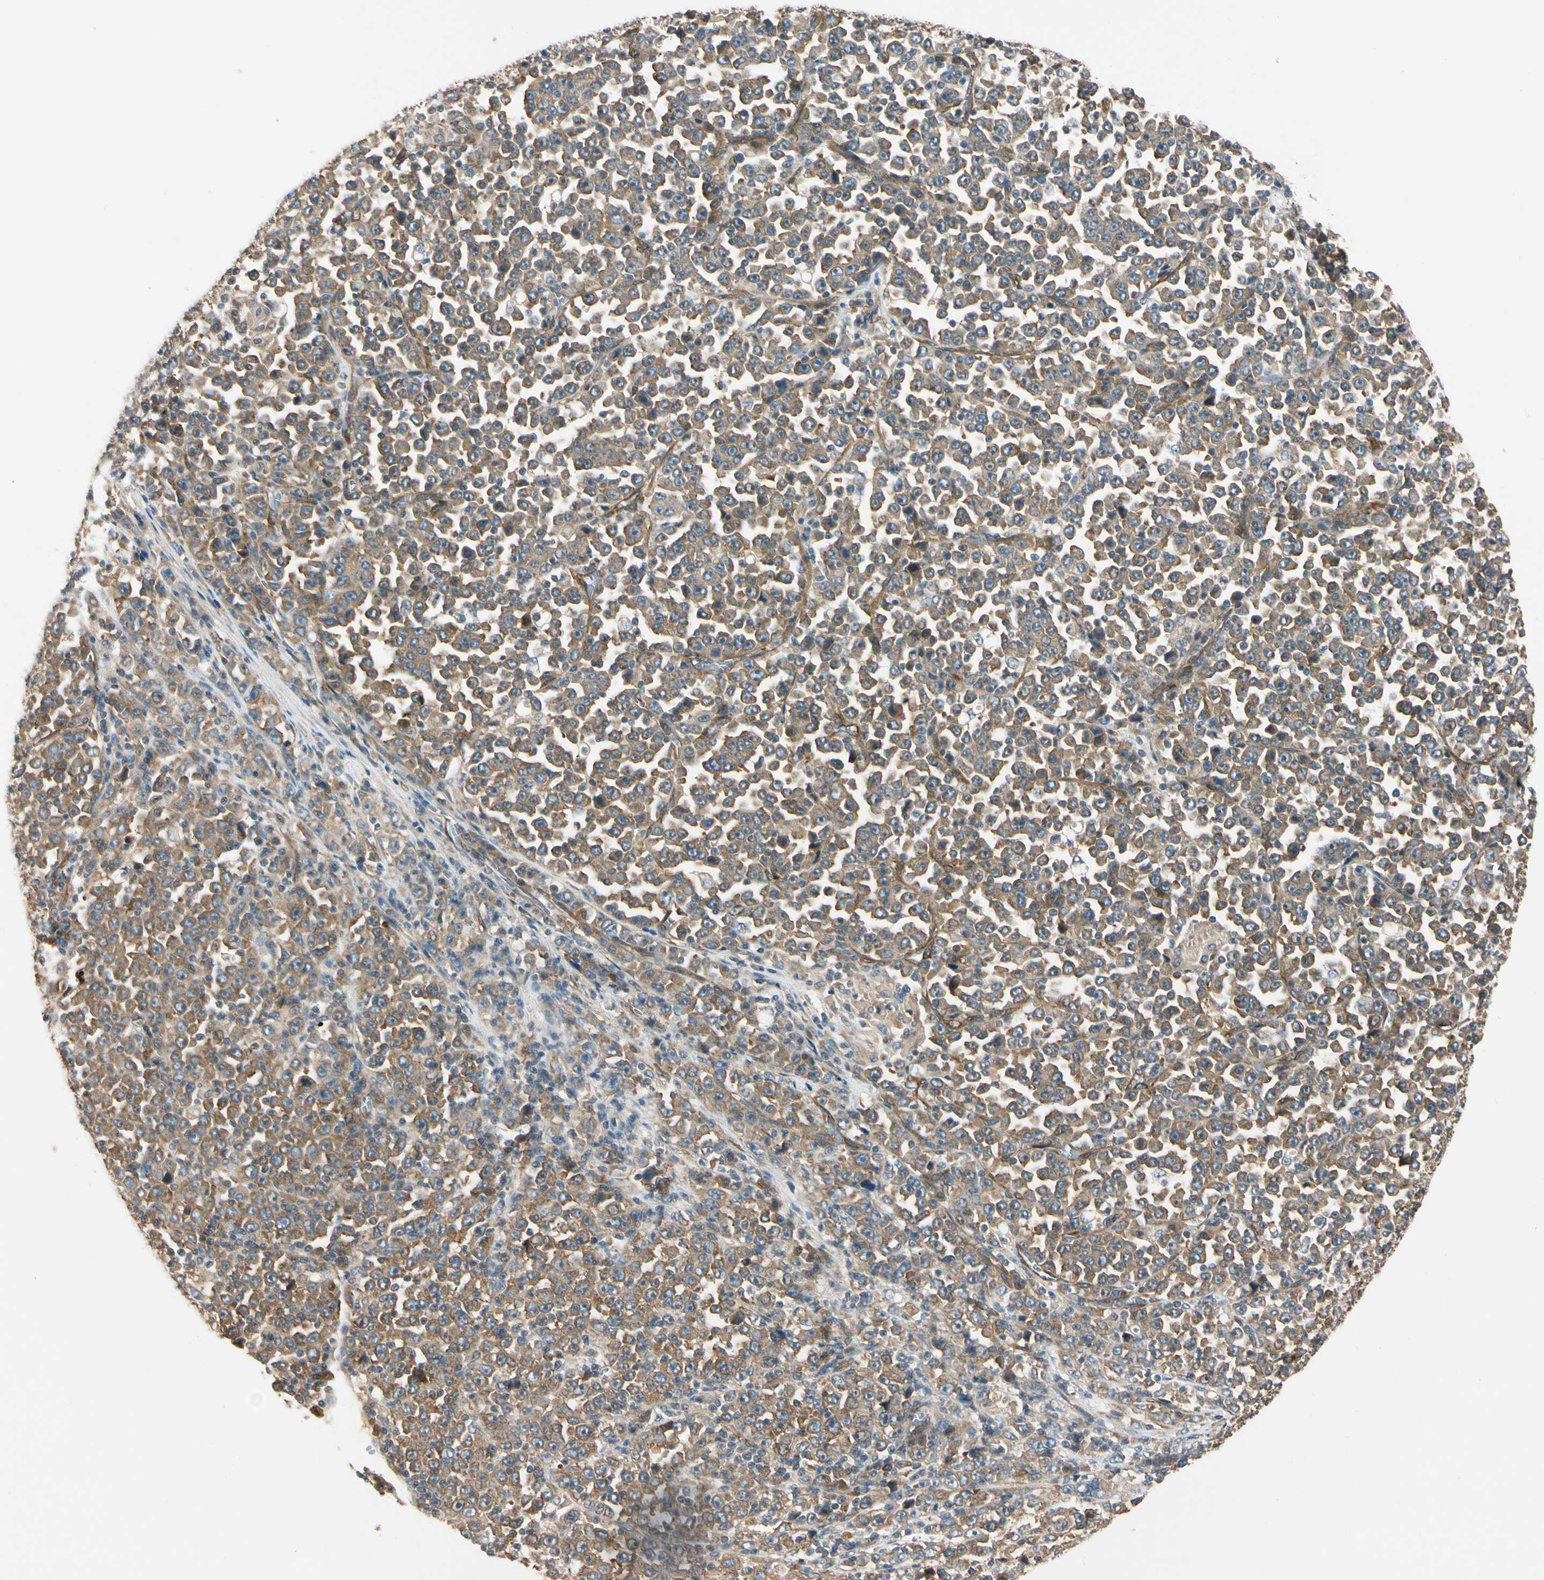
{"staining": {"intensity": "moderate", "quantity": ">75%", "location": "cytoplasmic/membranous"}, "tissue": "stomach cancer", "cell_type": "Tumor cells", "image_type": "cancer", "snomed": [{"axis": "morphology", "description": "Normal tissue, NOS"}, {"axis": "morphology", "description": "Adenocarcinoma, NOS"}, {"axis": "topography", "description": "Stomach, upper"}, {"axis": "topography", "description": "Stomach"}], "caption": "A high-resolution micrograph shows immunohistochemistry (IHC) staining of stomach cancer, which reveals moderate cytoplasmic/membranous staining in approximately >75% of tumor cells. (DAB IHC with brightfield microscopy, high magnification).", "gene": "ROCK2", "patient": {"sex": "male", "age": 59}}